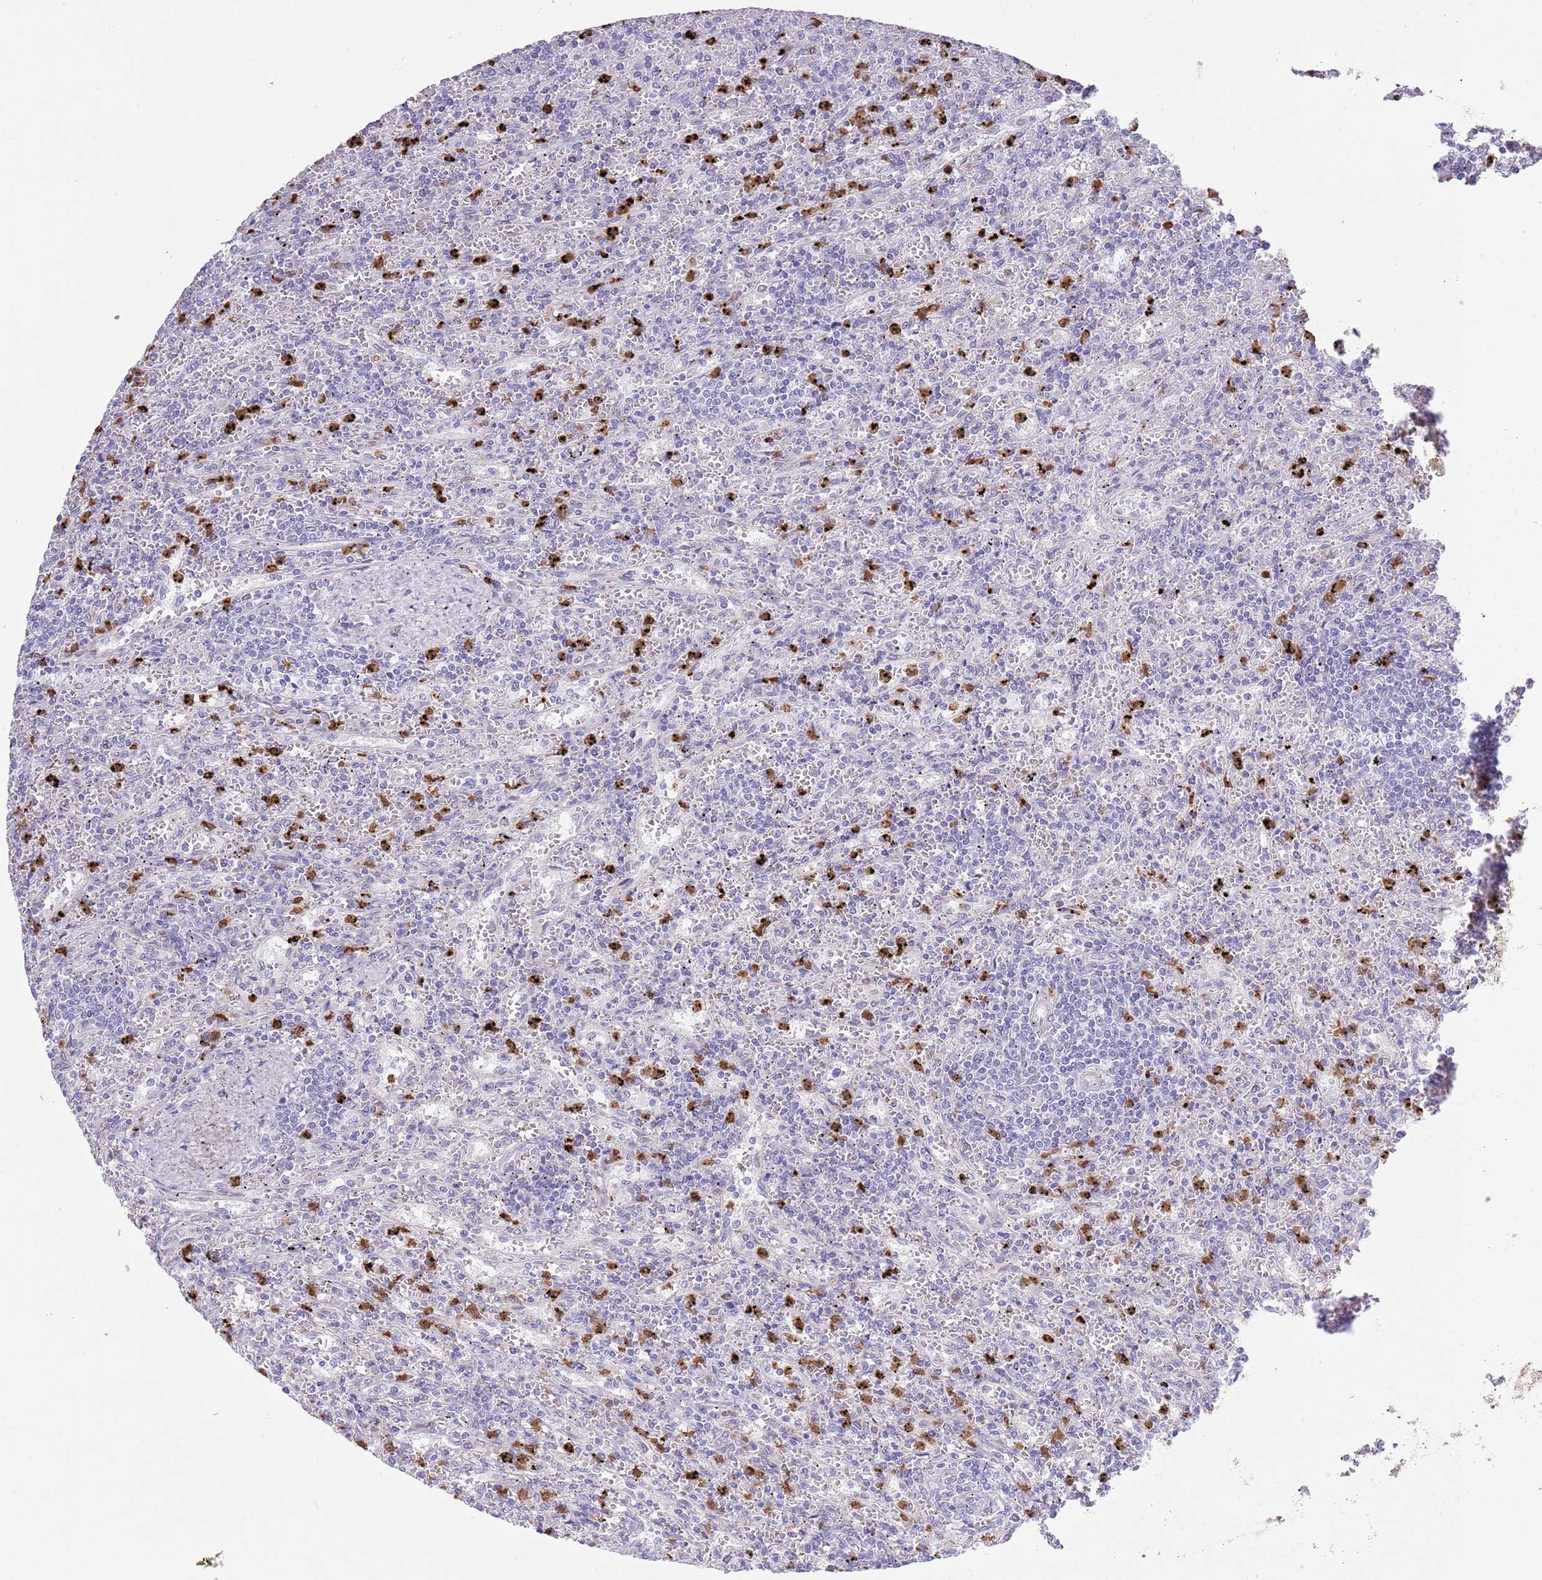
{"staining": {"intensity": "negative", "quantity": "none", "location": "none"}, "tissue": "lymphoma", "cell_type": "Tumor cells", "image_type": "cancer", "snomed": [{"axis": "morphology", "description": "Malignant lymphoma, non-Hodgkin's type, Low grade"}, {"axis": "topography", "description": "Spleen"}], "caption": "There is no significant staining in tumor cells of low-grade malignant lymphoma, non-Hodgkin's type.", "gene": "ZFP2", "patient": {"sex": "male", "age": 76}}